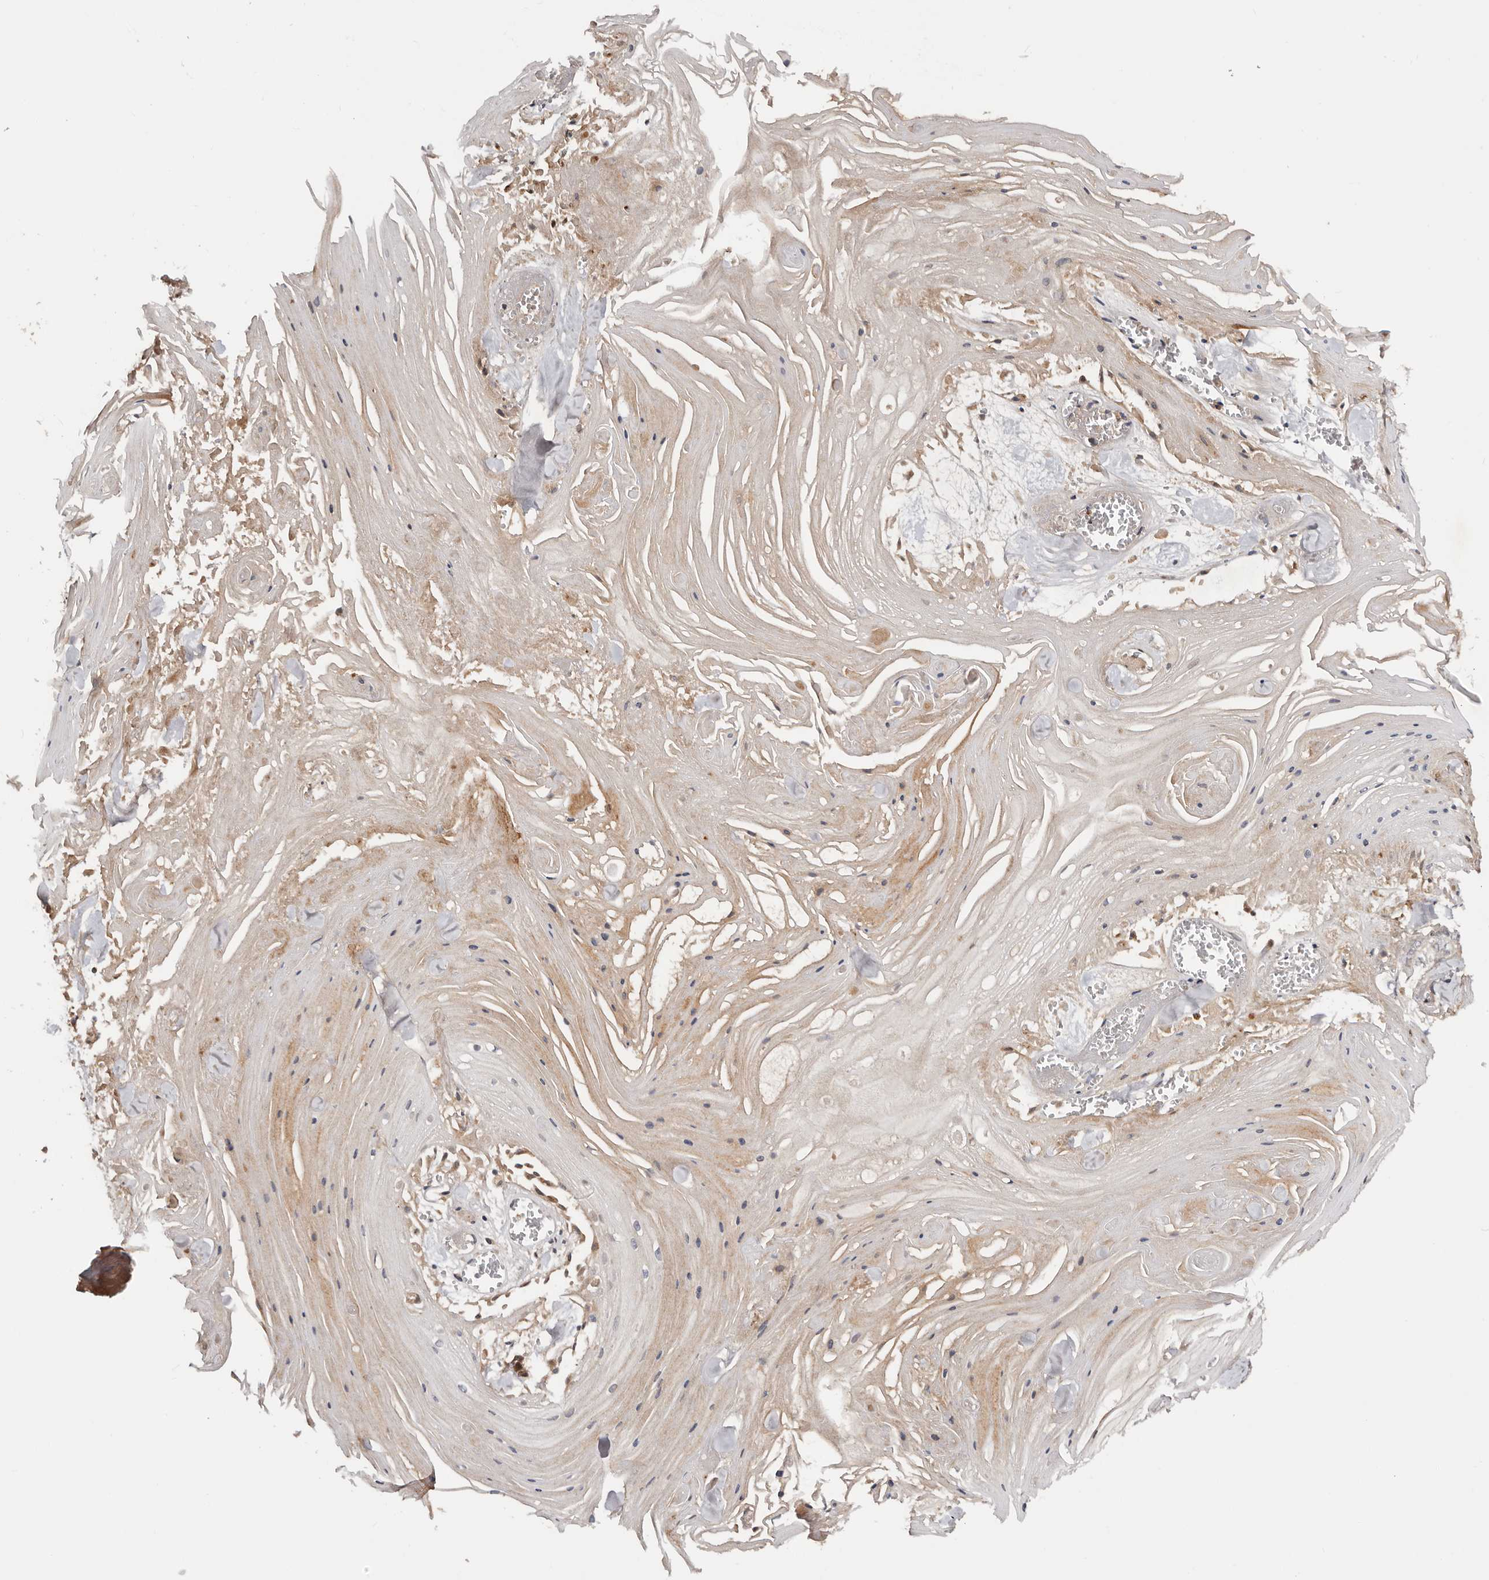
{"staining": {"intensity": "negative", "quantity": "none", "location": "none"}, "tissue": "skin cancer", "cell_type": "Tumor cells", "image_type": "cancer", "snomed": [{"axis": "morphology", "description": "Squamous cell carcinoma, NOS"}, {"axis": "topography", "description": "Skin"}], "caption": "There is no significant staining in tumor cells of squamous cell carcinoma (skin).", "gene": "PKIB", "patient": {"sex": "male", "age": 74}}